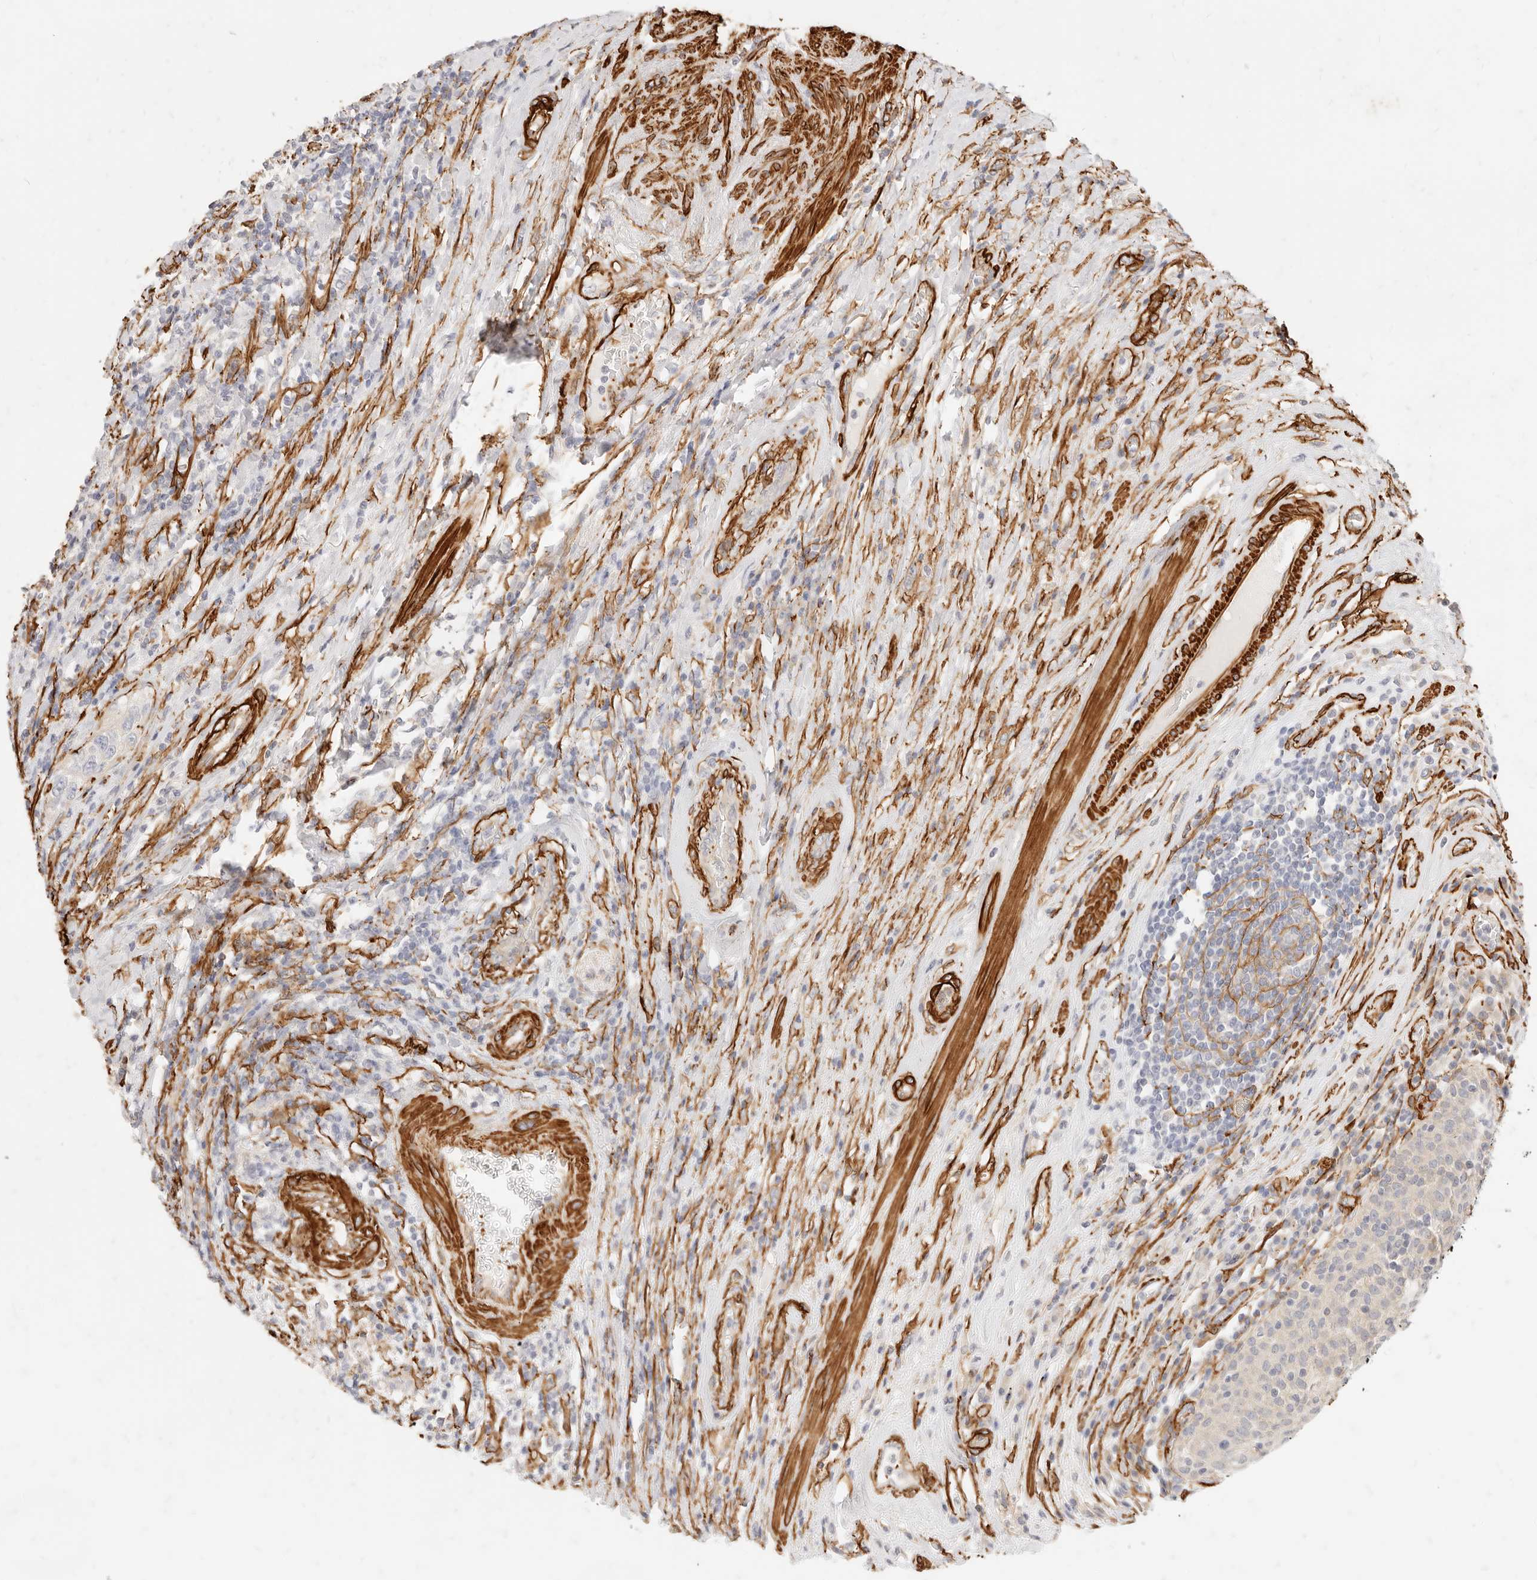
{"staining": {"intensity": "weak", "quantity": "<25%", "location": "cytoplasmic/membranous"}, "tissue": "urothelial cancer", "cell_type": "Tumor cells", "image_type": "cancer", "snomed": [{"axis": "morphology", "description": "Urothelial carcinoma, High grade"}, {"axis": "topography", "description": "Urinary bladder"}], "caption": "Protein analysis of urothelial cancer reveals no significant positivity in tumor cells. The staining is performed using DAB brown chromogen with nuclei counter-stained in using hematoxylin.", "gene": "TMTC2", "patient": {"sex": "female", "age": 80}}